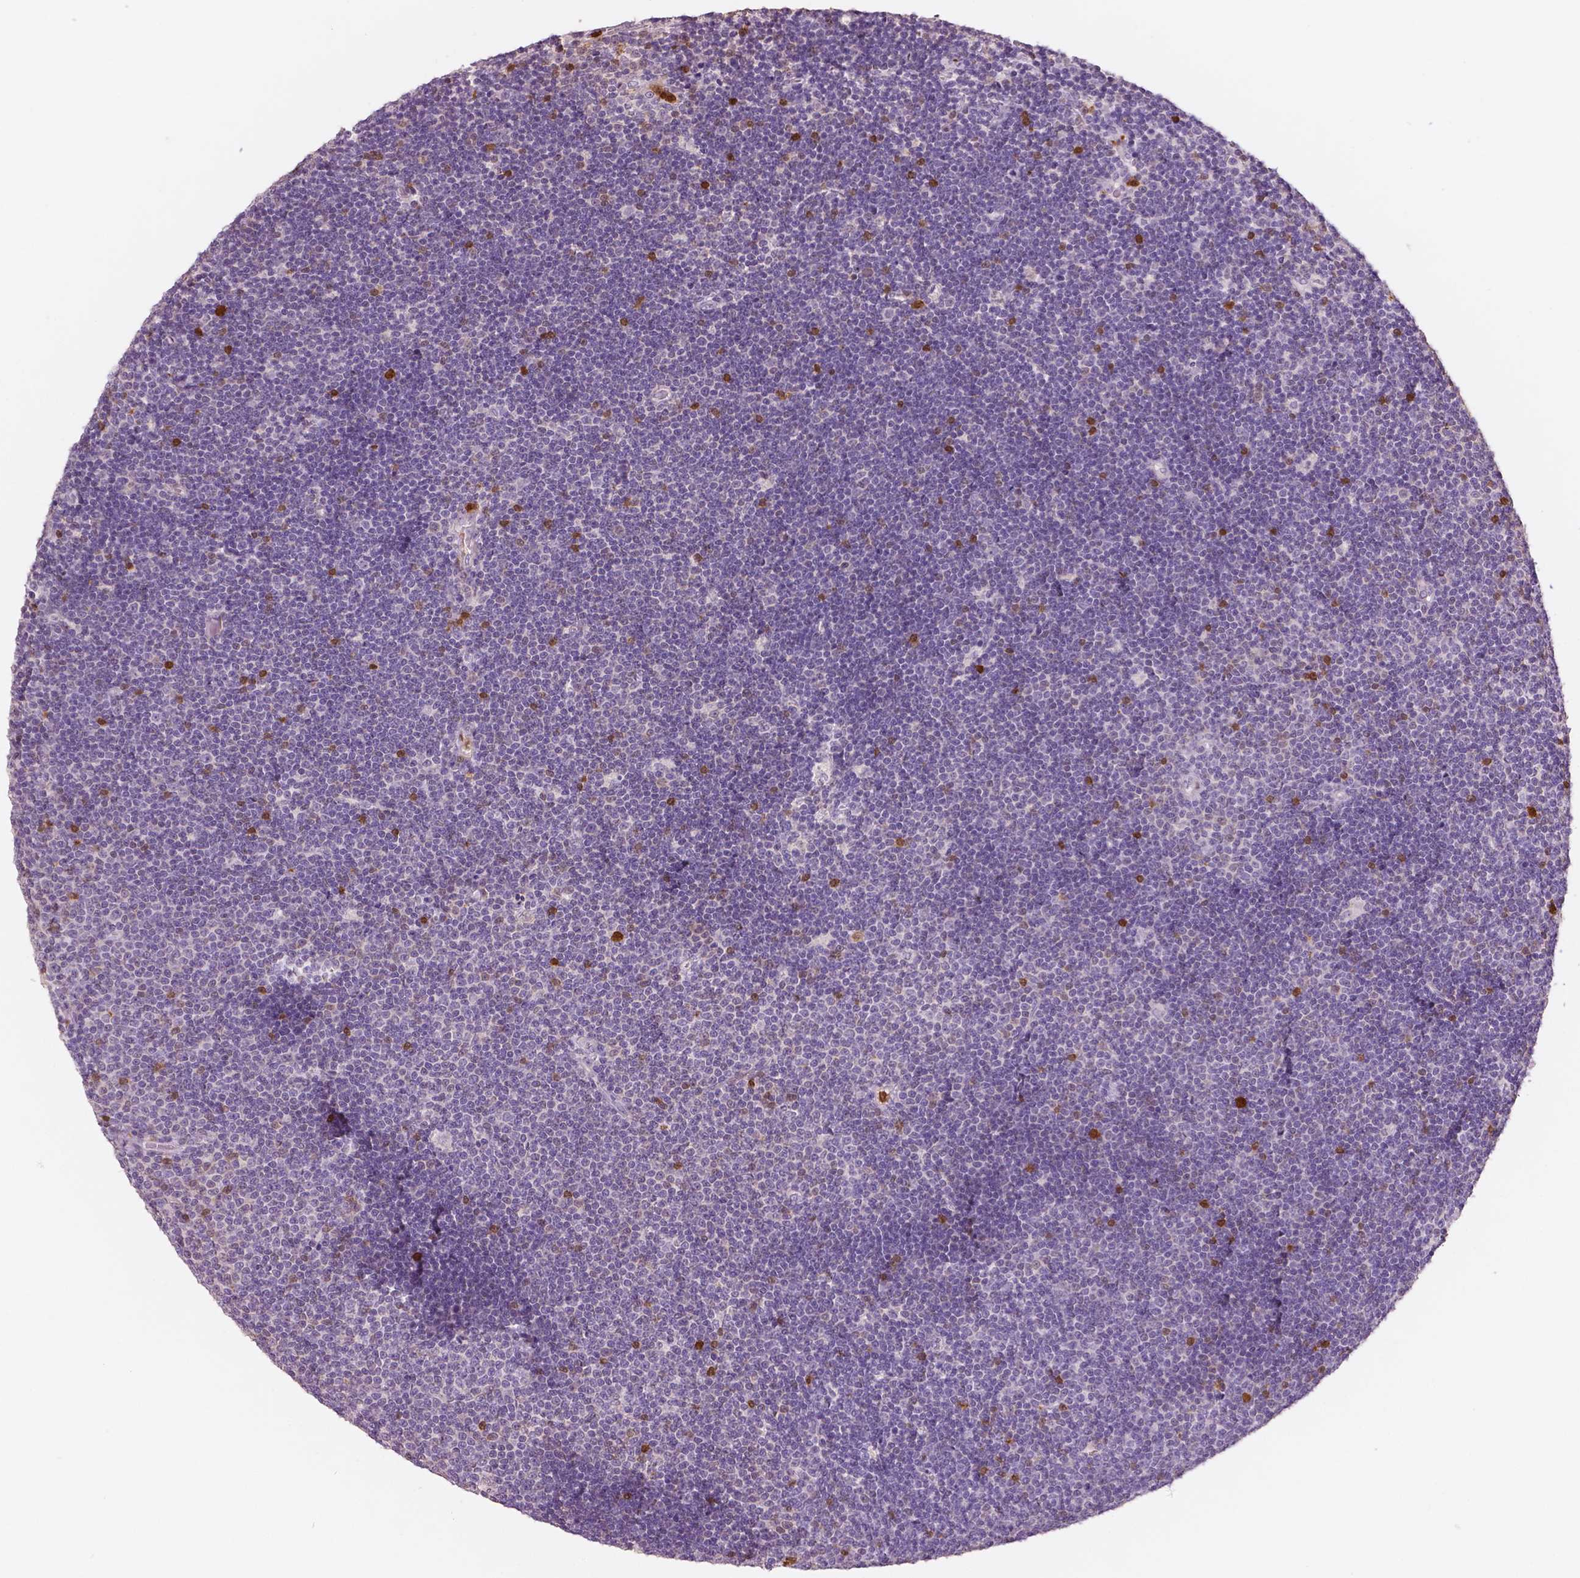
{"staining": {"intensity": "negative", "quantity": "none", "location": "none"}, "tissue": "lymphoma", "cell_type": "Tumor cells", "image_type": "cancer", "snomed": [{"axis": "morphology", "description": "Malignant lymphoma, non-Hodgkin's type, Low grade"}, {"axis": "topography", "description": "Brain"}], "caption": "DAB (3,3'-diaminobenzidine) immunohistochemical staining of human malignant lymphoma, non-Hodgkin's type (low-grade) exhibits no significant expression in tumor cells.", "gene": "S100A4", "patient": {"sex": "female", "age": 66}}